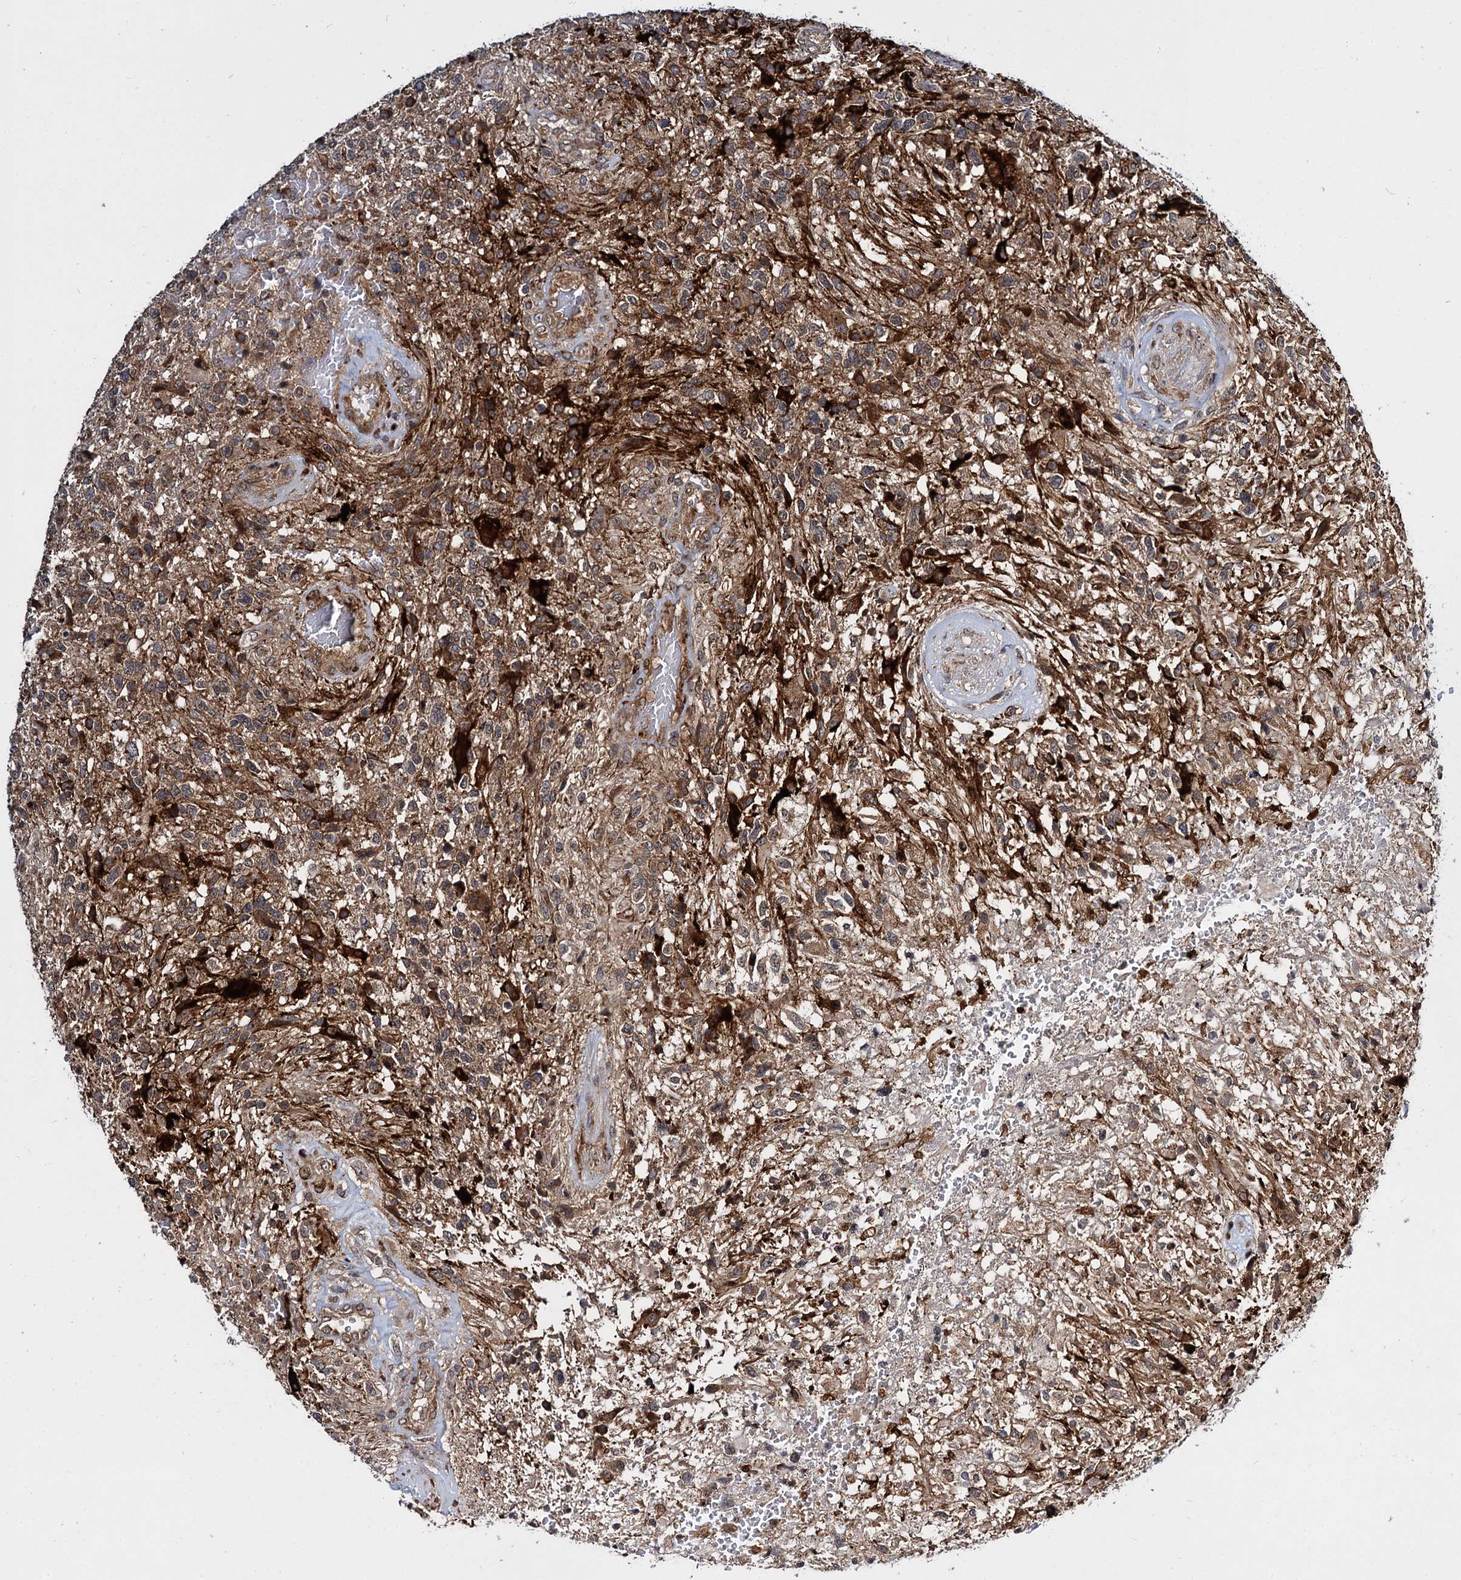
{"staining": {"intensity": "moderate", "quantity": ">75%", "location": "cytoplasmic/membranous"}, "tissue": "glioma", "cell_type": "Tumor cells", "image_type": "cancer", "snomed": [{"axis": "morphology", "description": "Glioma, malignant, High grade"}, {"axis": "topography", "description": "Brain"}], "caption": "Immunohistochemical staining of glioma displays medium levels of moderate cytoplasmic/membranous positivity in approximately >75% of tumor cells.", "gene": "ARHGAP42", "patient": {"sex": "male", "age": 56}}